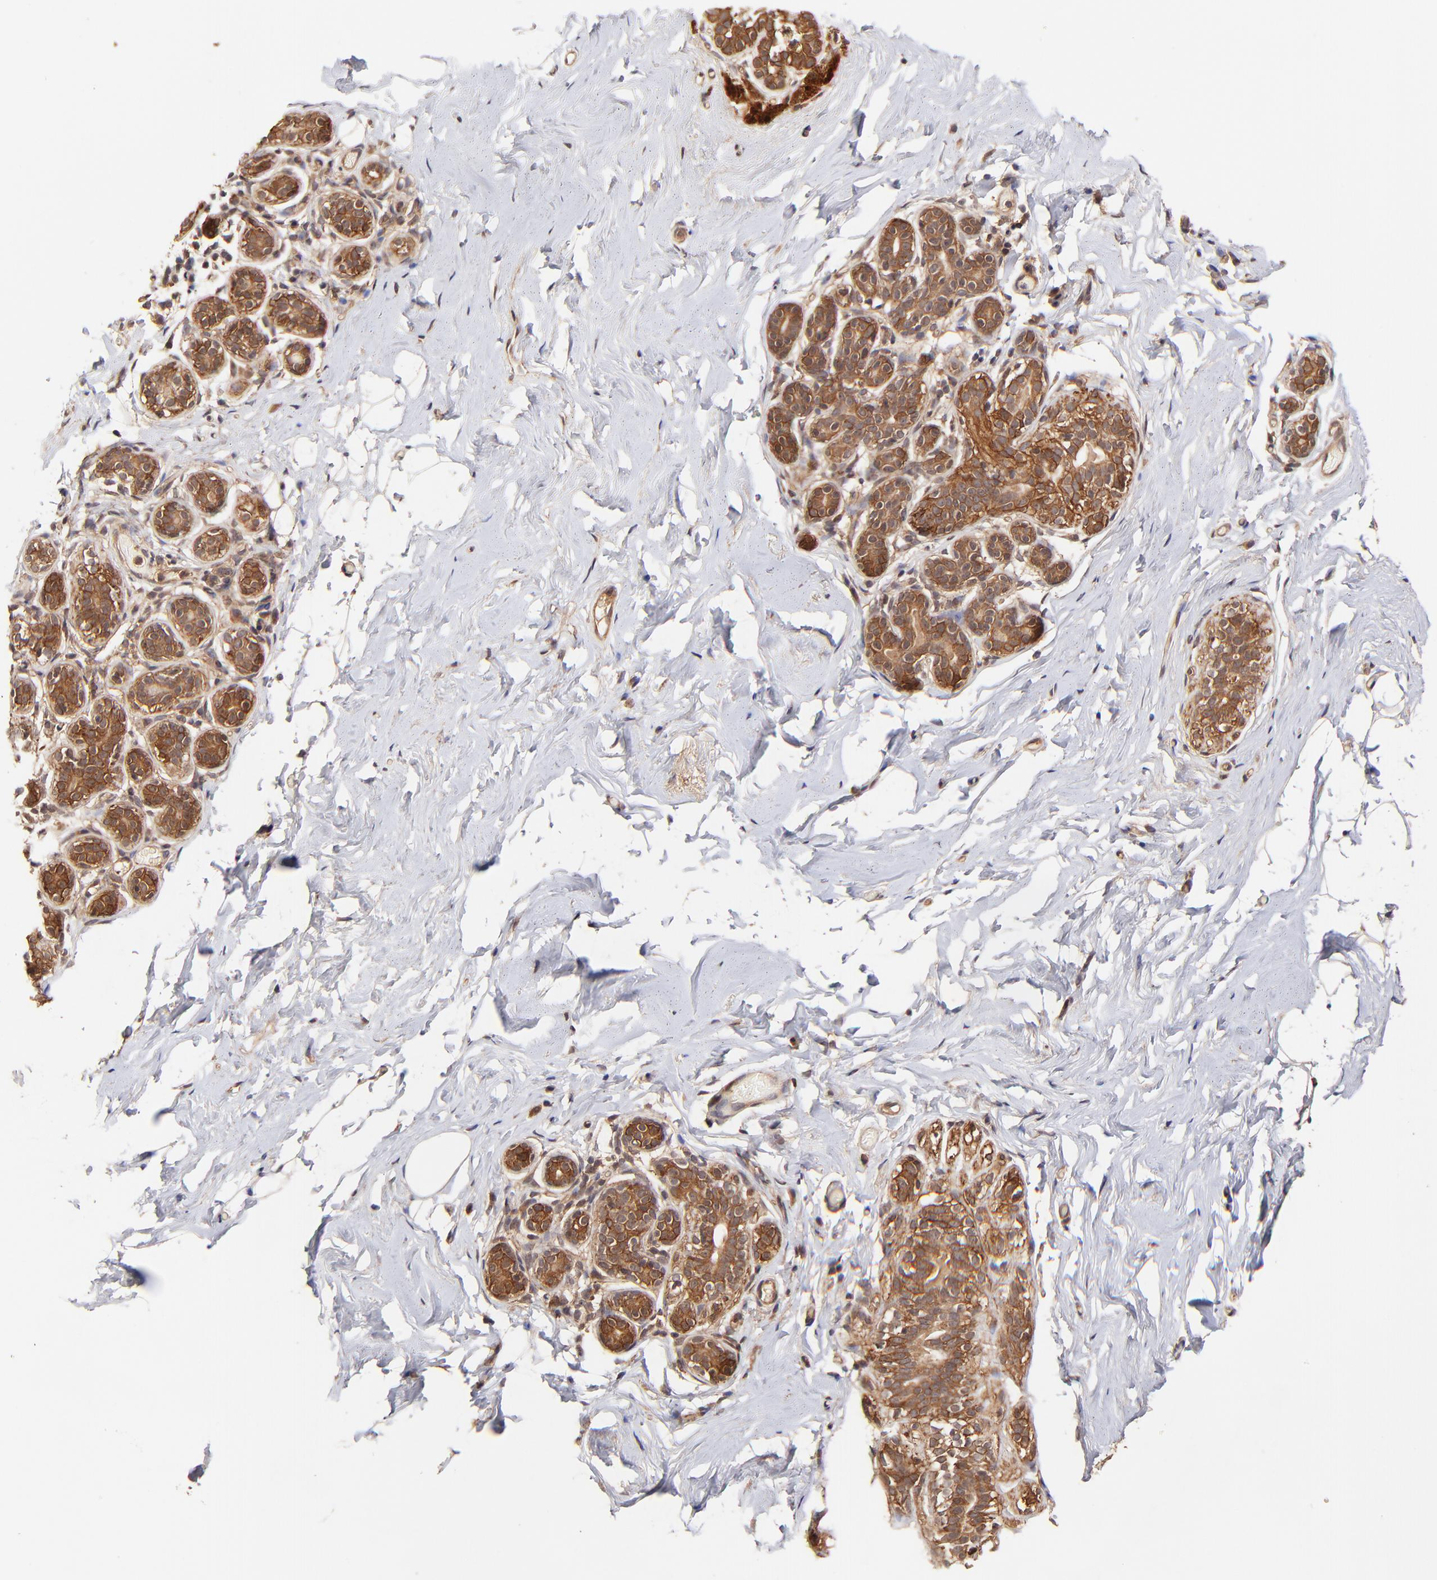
{"staining": {"intensity": "negative", "quantity": "none", "location": "none"}, "tissue": "breast", "cell_type": "Adipocytes", "image_type": "normal", "snomed": [{"axis": "morphology", "description": "Normal tissue, NOS"}, {"axis": "topography", "description": "Breast"}, {"axis": "topography", "description": "Soft tissue"}], "caption": "The micrograph reveals no significant positivity in adipocytes of breast.", "gene": "ITGB1", "patient": {"sex": "female", "age": 75}}